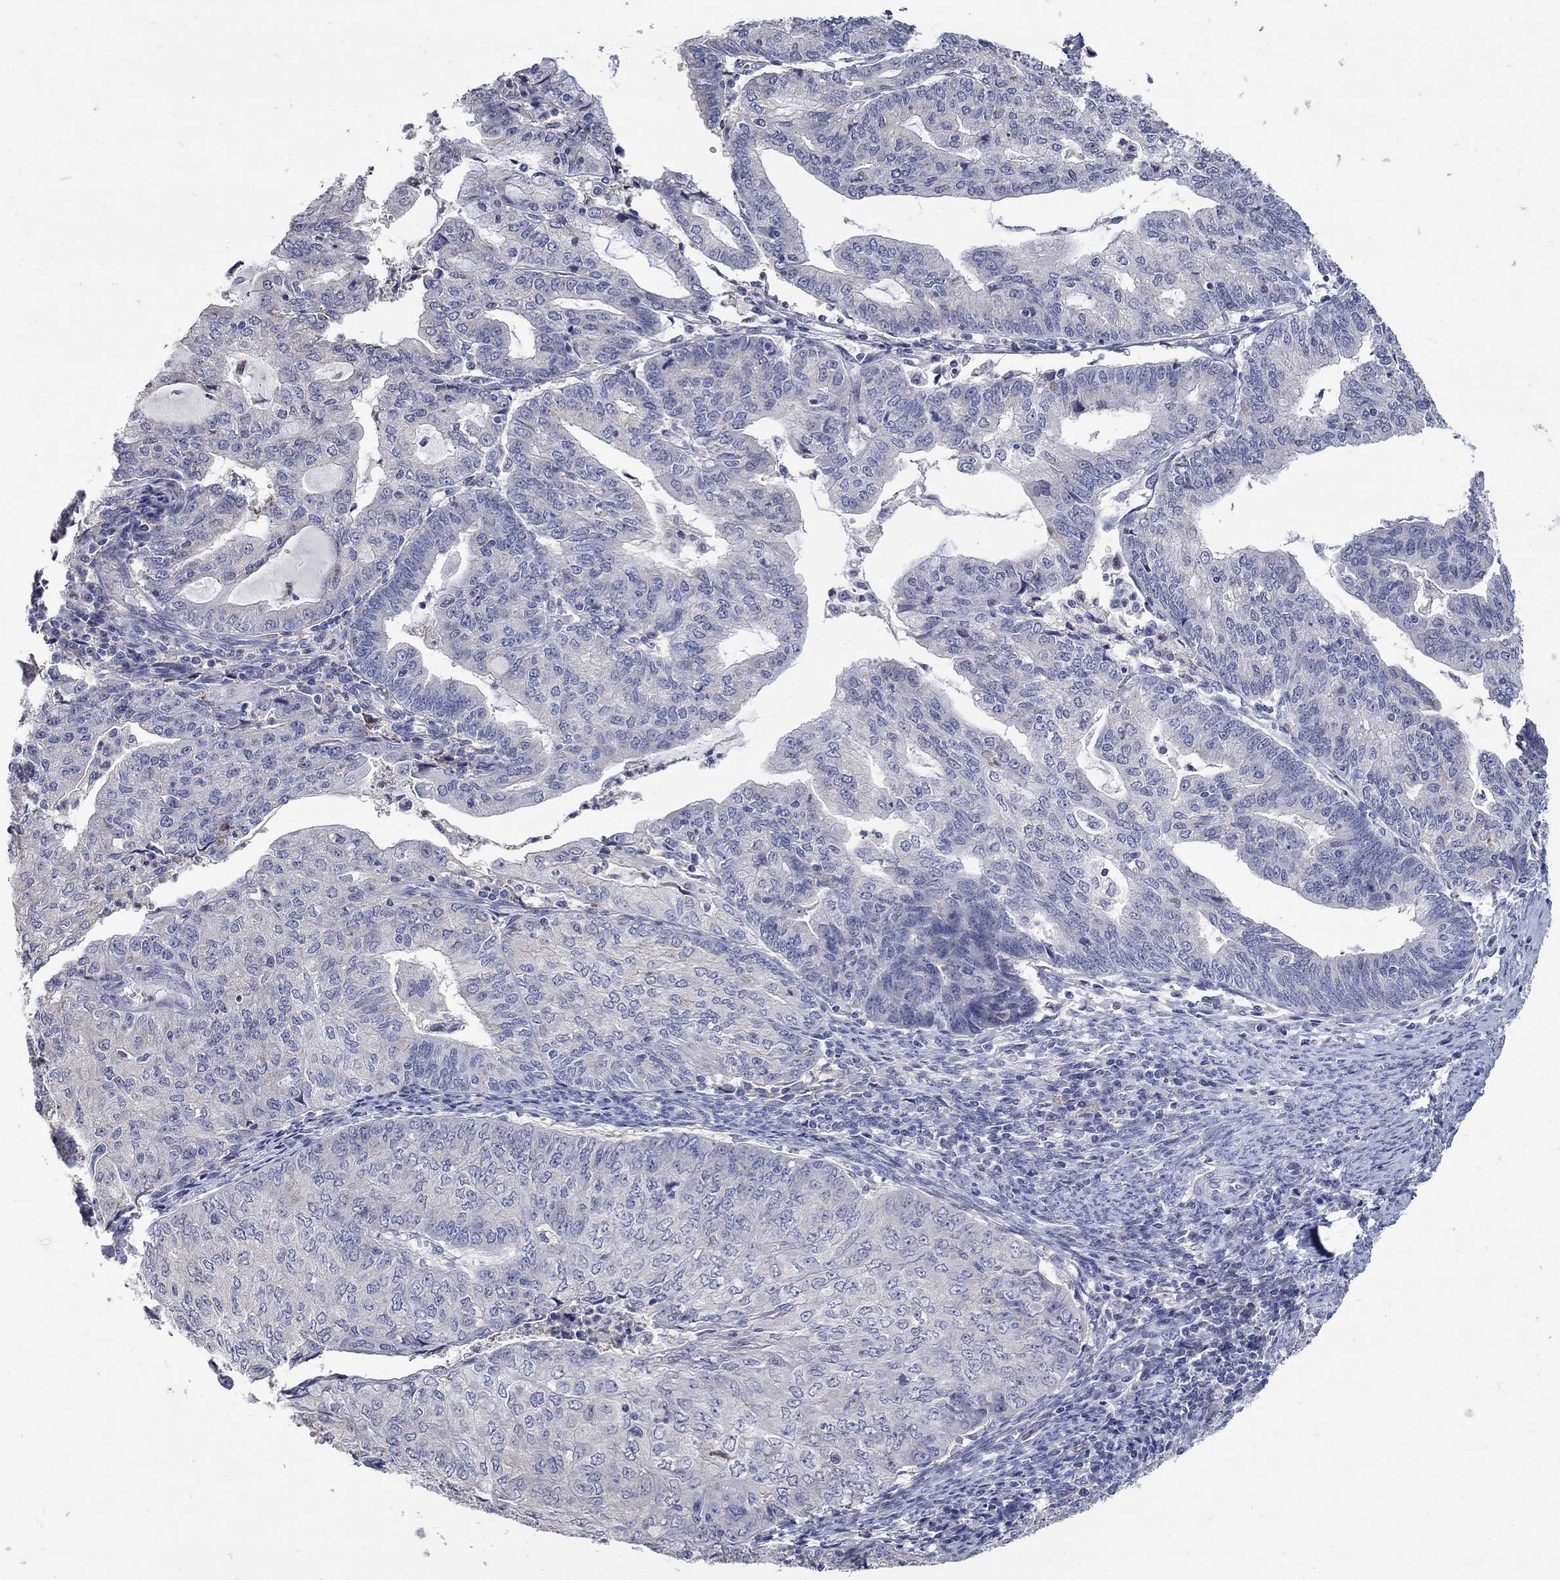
{"staining": {"intensity": "negative", "quantity": "none", "location": "none"}, "tissue": "endometrial cancer", "cell_type": "Tumor cells", "image_type": "cancer", "snomed": [{"axis": "morphology", "description": "Adenocarcinoma, NOS"}, {"axis": "topography", "description": "Endometrium"}], "caption": "Protein analysis of endometrial cancer (adenocarcinoma) shows no significant expression in tumor cells.", "gene": "CETN1", "patient": {"sex": "female", "age": 82}}